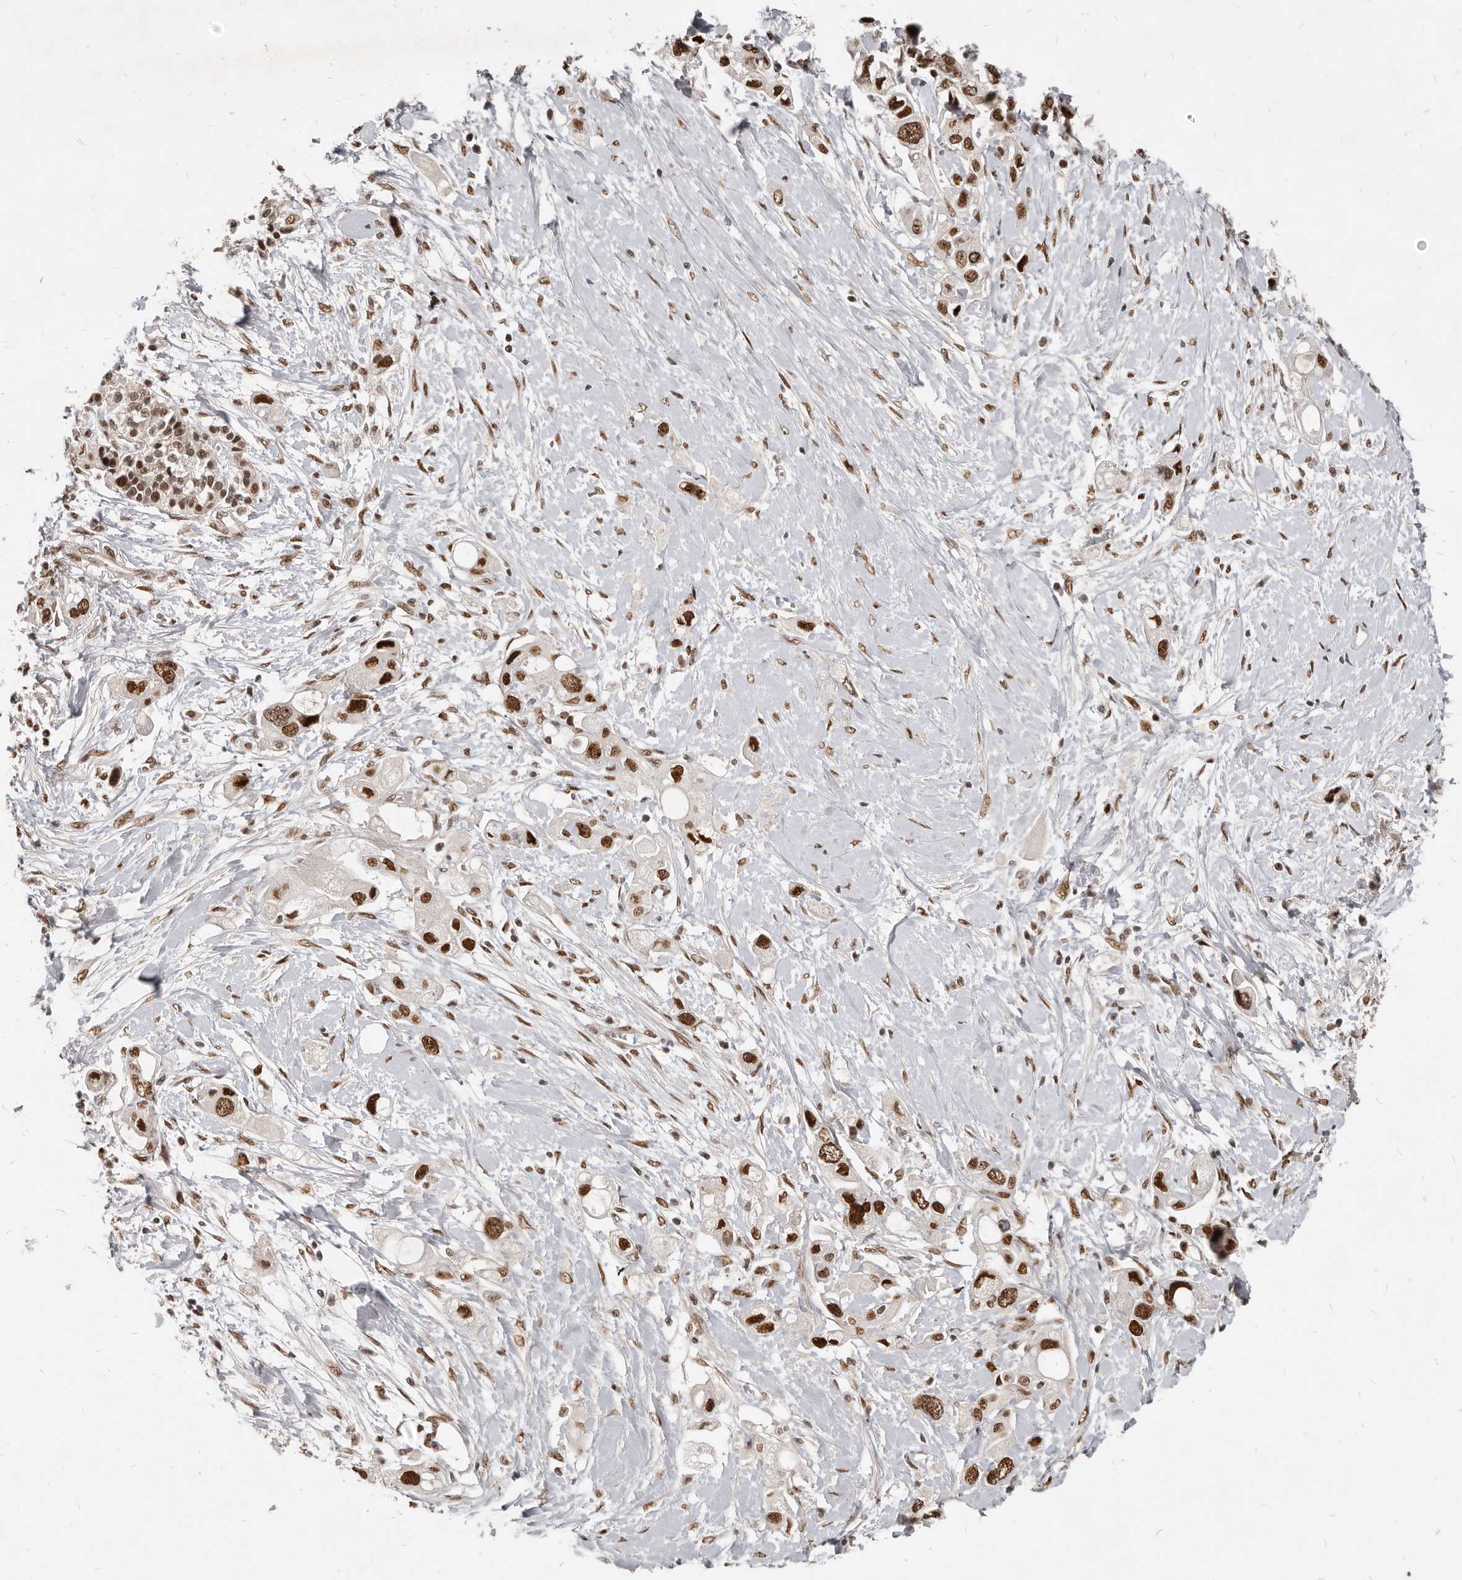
{"staining": {"intensity": "strong", "quantity": ">75%", "location": "nuclear"}, "tissue": "pancreatic cancer", "cell_type": "Tumor cells", "image_type": "cancer", "snomed": [{"axis": "morphology", "description": "Adenocarcinoma, NOS"}, {"axis": "topography", "description": "Pancreas"}], "caption": "The image shows staining of adenocarcinoma (pancreatic), revealing strong nuclear protein expression (brown color) within tumor cells.", "gene": "ATF5", "patient": {"sex": "female", "age": 56}}